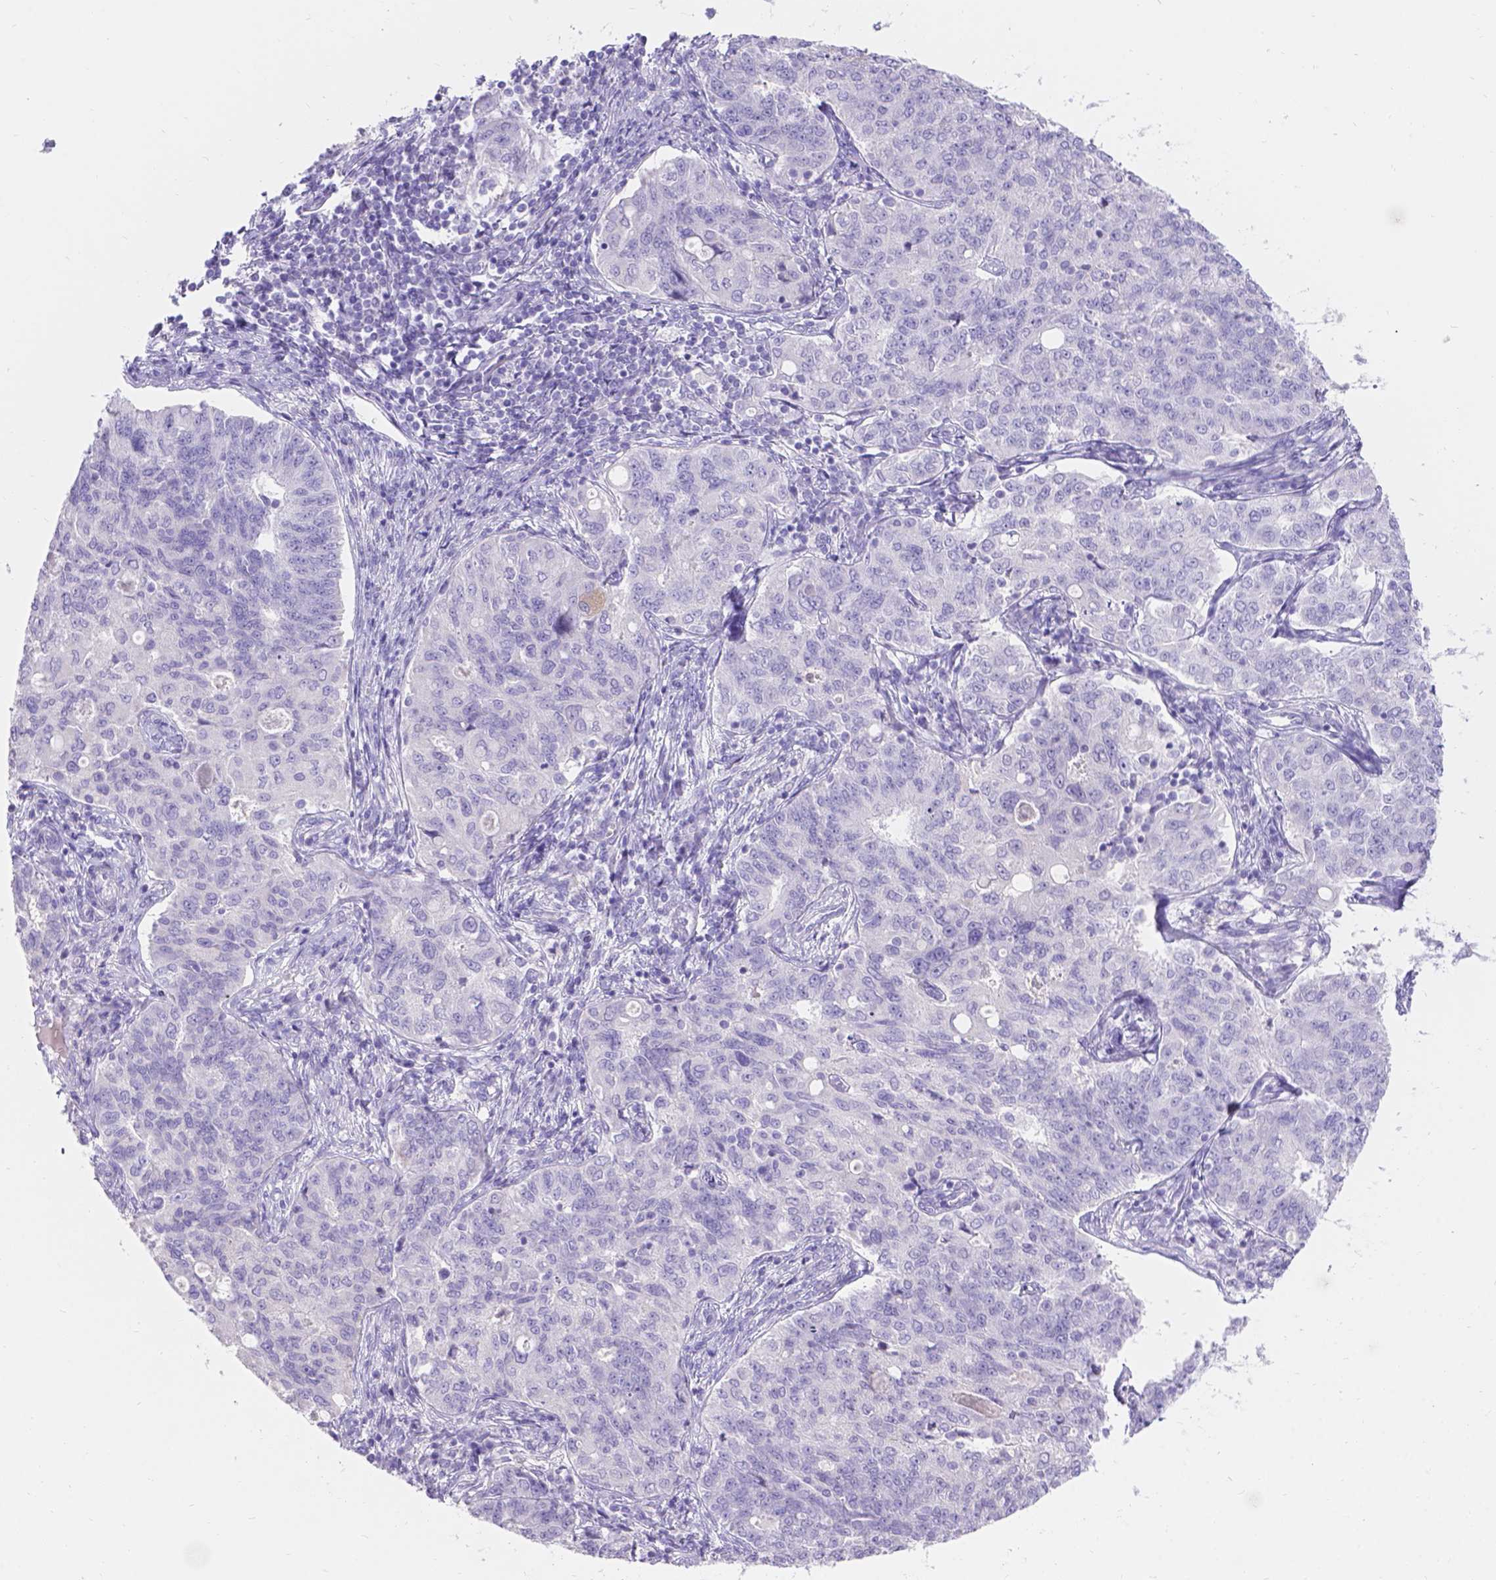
{"staining": {"intensity": "negative", "quantity": "none", "location": "none"}, "tissue": "endometrial cancer", "cell_type": "Tumor cells", "image_type": "cancer", "snomed": [{"axis": "morphology", "description": "Adenocarcinoma, NOS"}, {"axis": "topography", "description": "Endometrium"}], "caption": "Tumor cells show no significant protein staining in endometrial cancer (adenocarcinoma).", "gene": "GNRHR", "patient": {"sex": "female", "age": 43}}